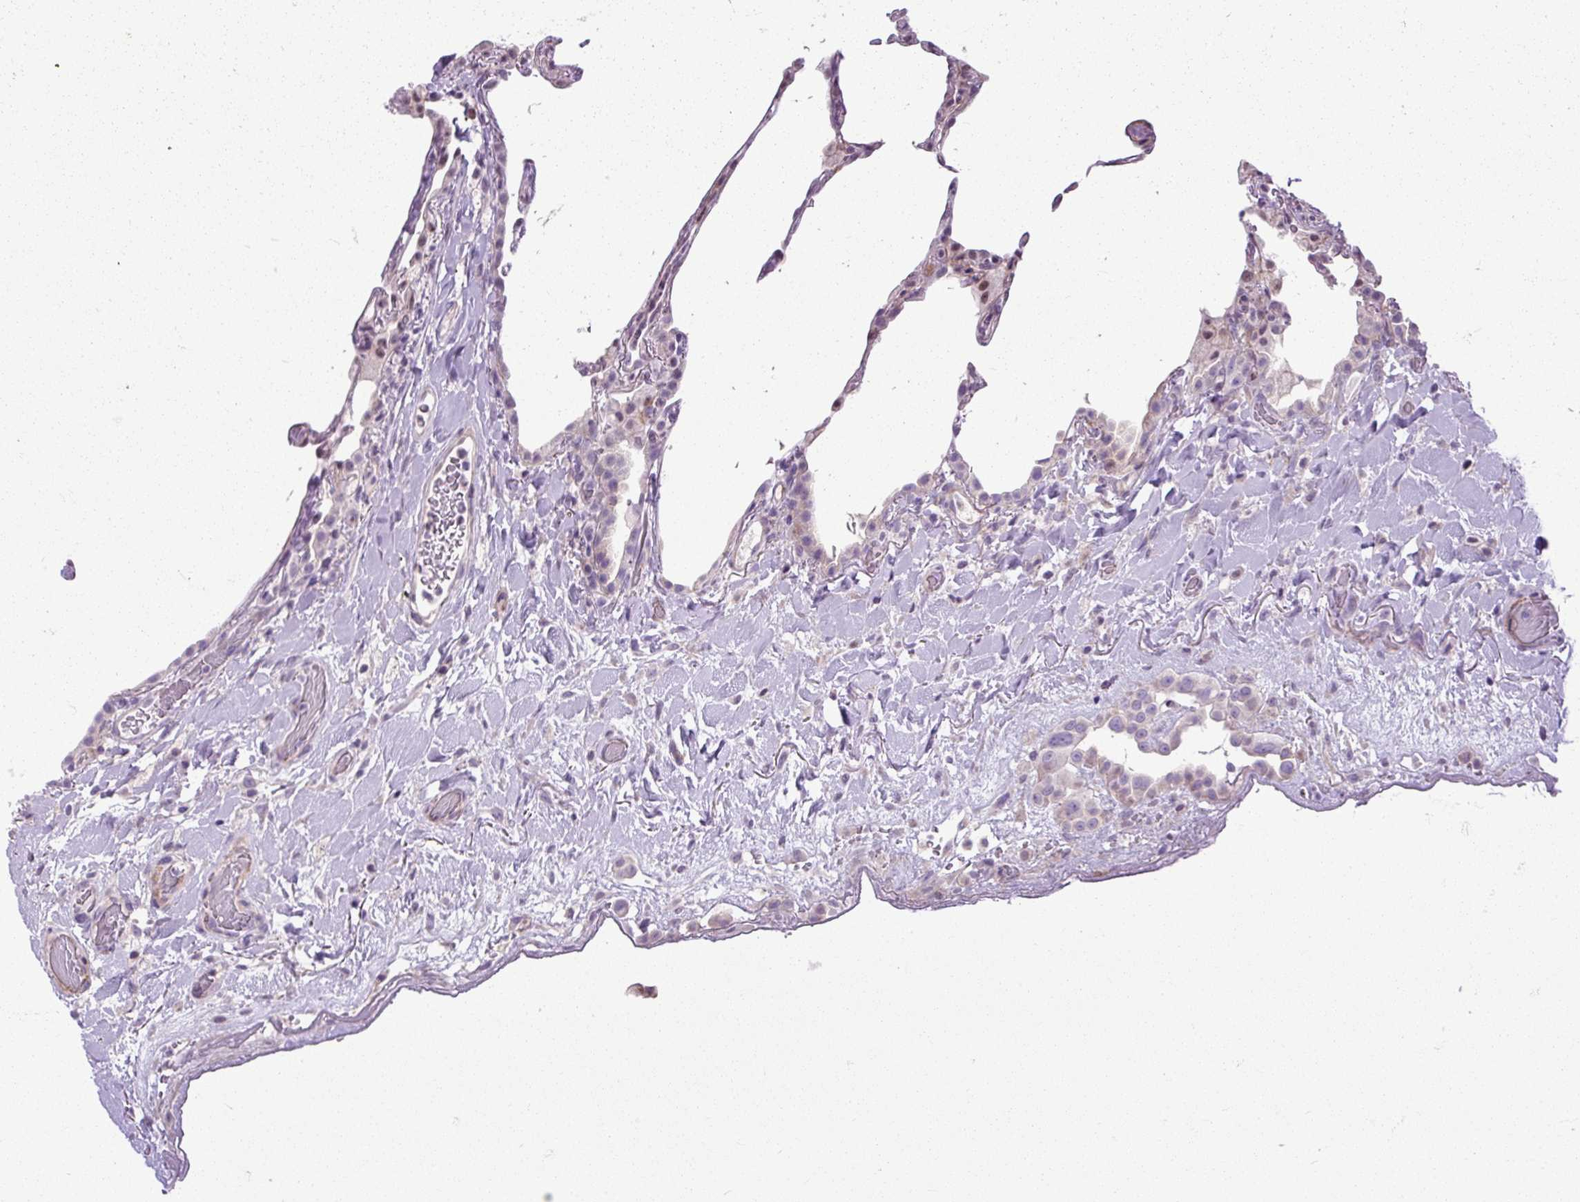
{"staining": {"intensity": "moderate", "quantity": "<25%", "location": "cytoplasmic/membranous,nuclear"}, "tissue": "lung", "cell_type": "Alveolar cells", "image_type": "normal", "snomed": [{"axis": "morphology", "description": "Normal tissue, NOS"}, {"axis": "topography", "description": "Lung"}], "caption": "A high-resolution photomicrograph shows immunohistochemistry (IHC) staining of unremarkable lung, which shows moderate cytoplasmic/membranous,nuclear expression in about <25% of alveolar cells.", "gene": "ZNF197", "patient": {"sex": "female", "age": 57}}